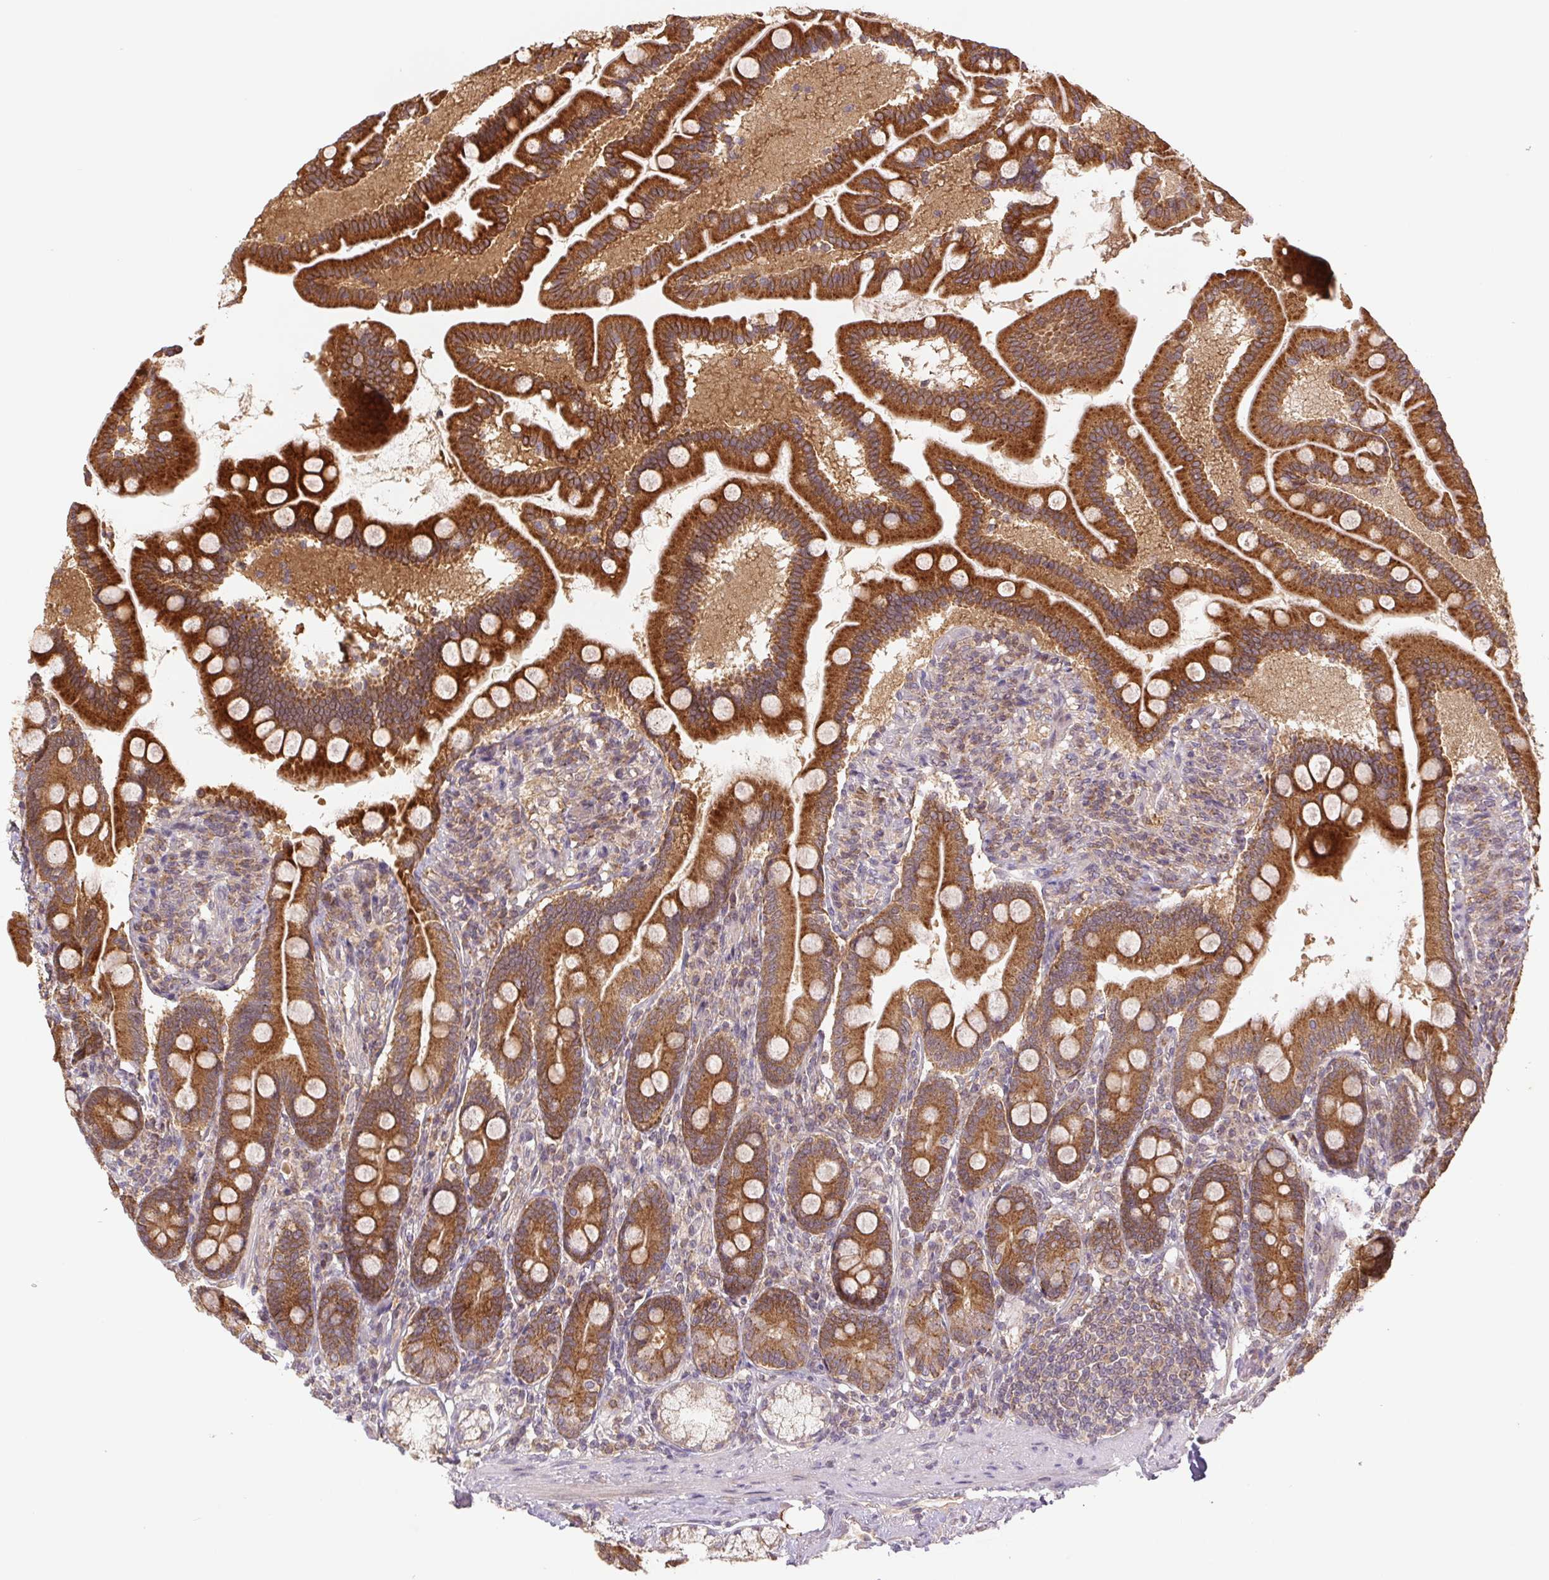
{"staining": {"intensity": "strong", "quantity": ">75%", "location": "cytoplasmic/membranous"}, "tissue": "duodenum", "cell_type": "Glandular cells", "image_type": "normal", "snomed": [{"axis": "morphology", "description": "Normal tissue, NOS"}, {"axis": "topography", "description": "Duodenum"}], "caption": "This image reveals IHC staining of benign duodenum, with high strong cytoplasmic/membranous expression in approximately >75% of glandular cells.", "gene": "MTHFD1L", "patient": {"sex": "female", "age": 67}}